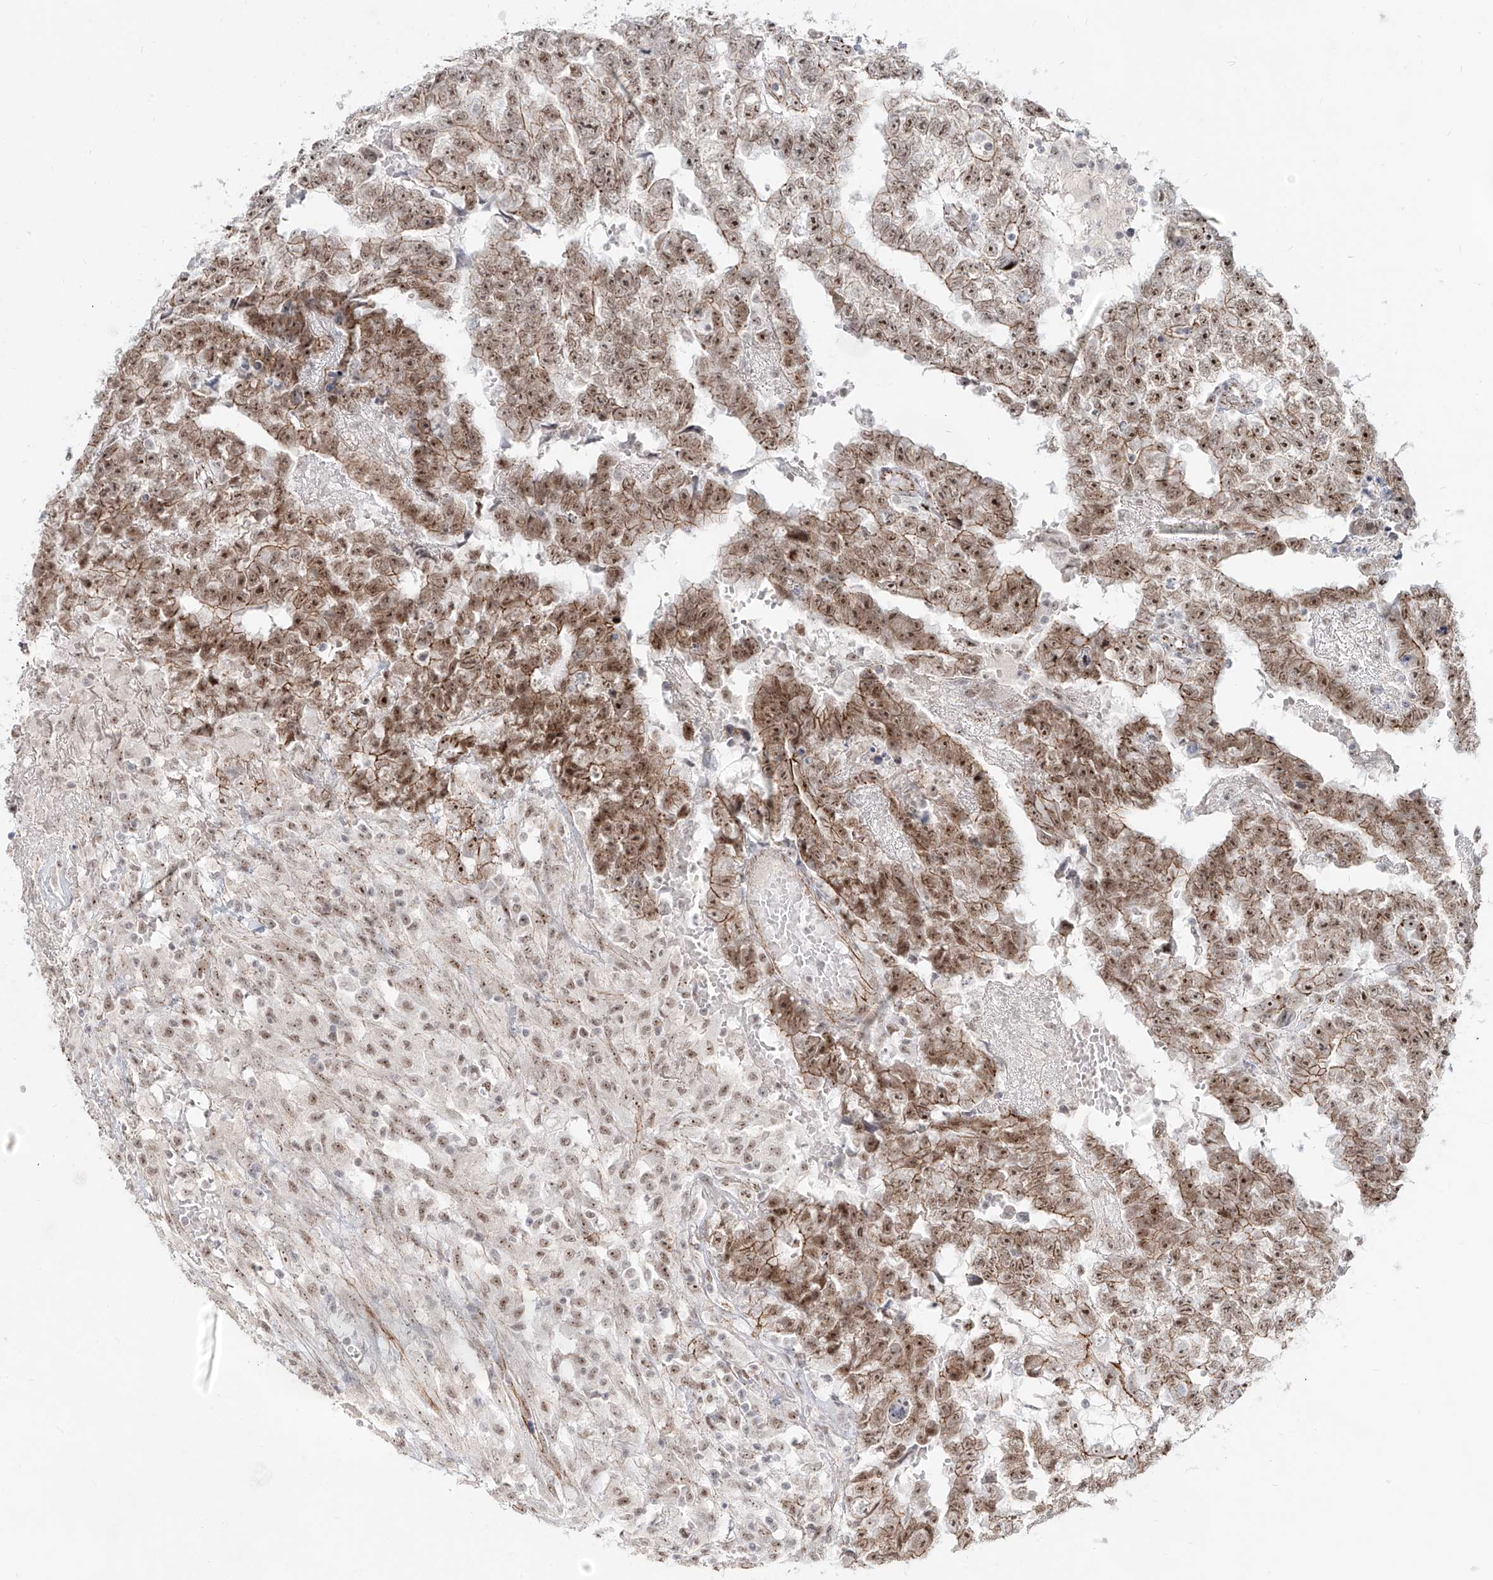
{"staining": {"intensity": "moderate", "quantity": ">75%", "location": "cytoplasmic/membranous,nuclear"}, "tissue": "testis cancer", "cell_type": "Tumor cells", "image_type": "cancer", "snomed": [{"axis": "morphology", "description": "Carcinoma, Embryonal, NOS"}, {"axis": "topography", "description": "Testis"}], "caption": "An image of human testis cancer stained for a protein displays moderate cytoplasmic/membranous and nuclear brown staining in tumor cells. The protein is stained brown, and the nuclei are stained in blue (DAB (3,3'-diaminobenzidine) IHC with brightfield microscopy, high magnification).", "gene": "ZNF710", "patient": {"sex": "male", "age": 25}}